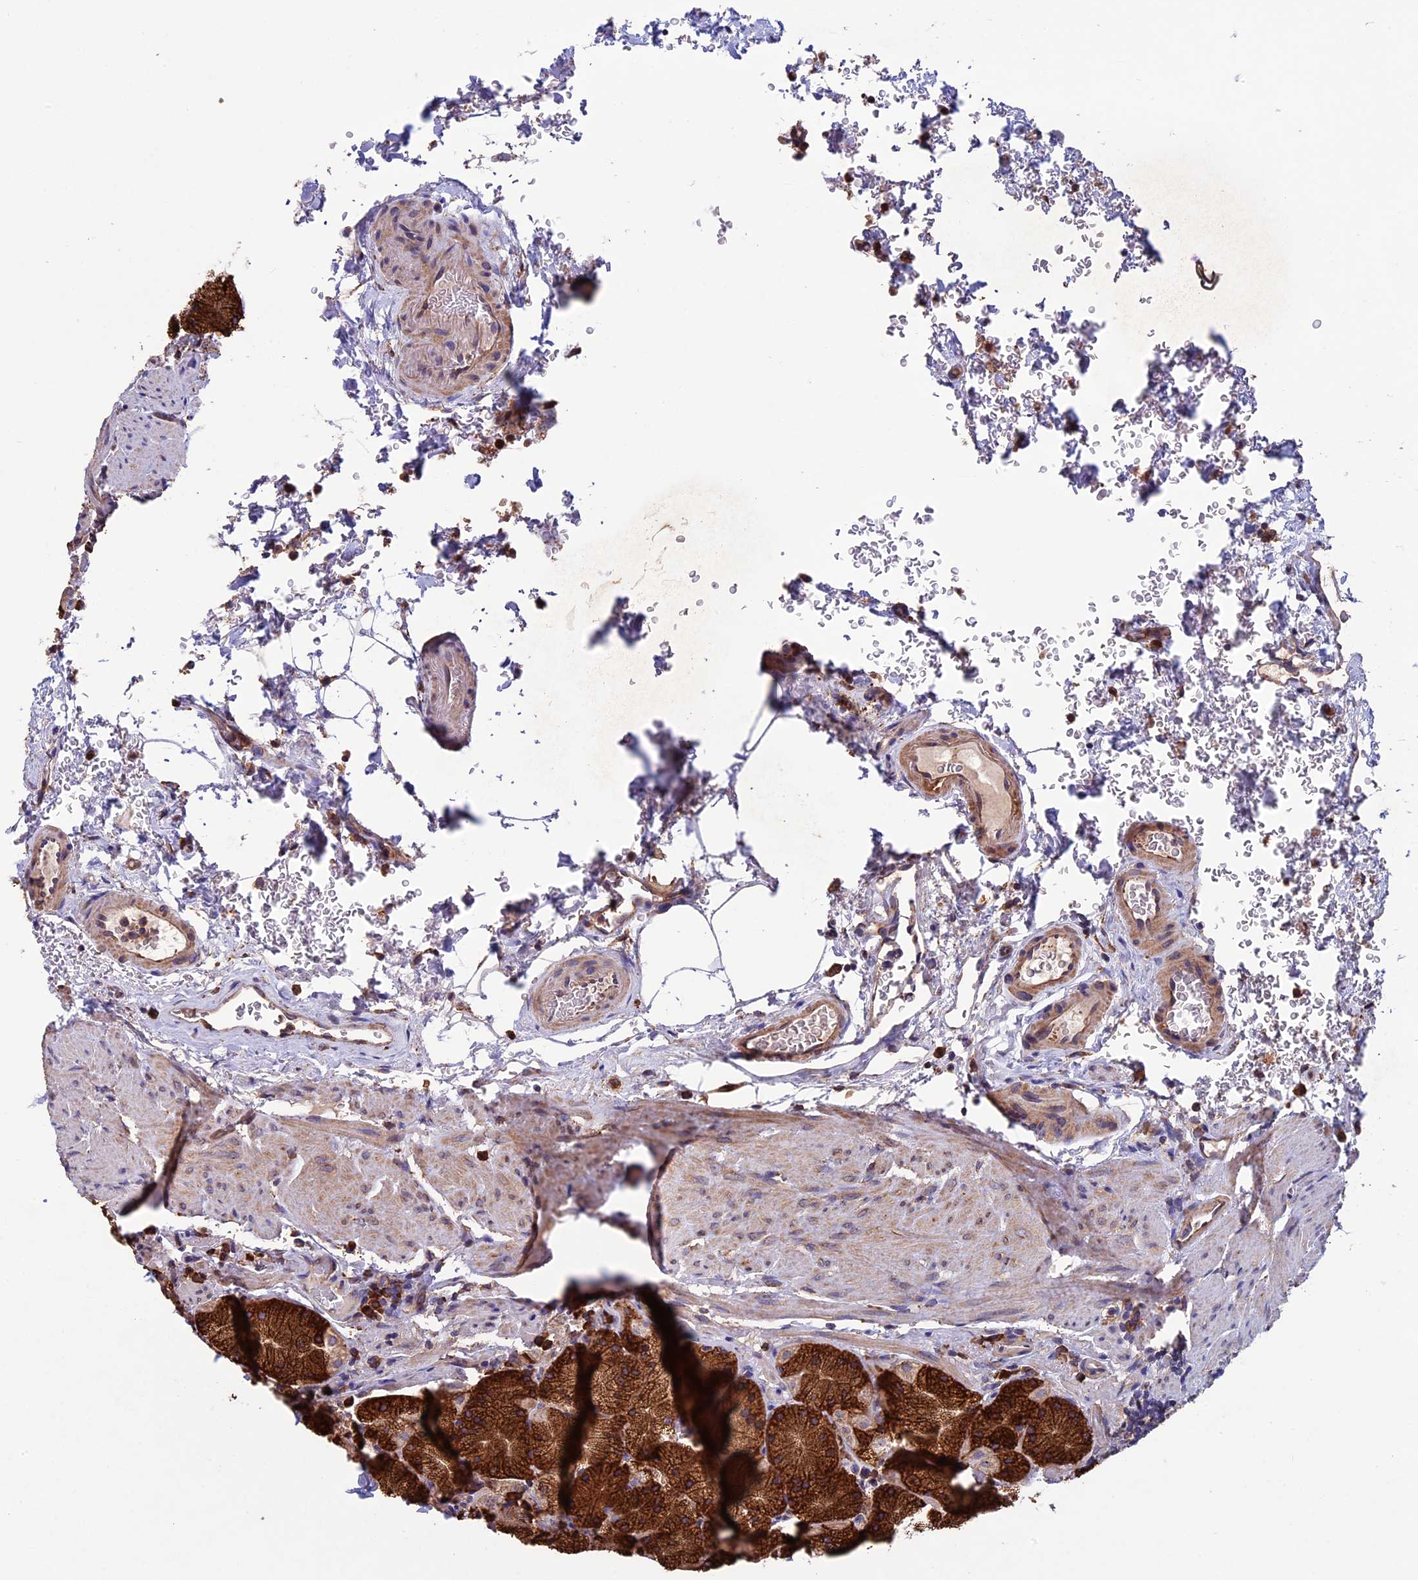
{"staining": {"intensity": "strong", "quantity": "25%-75%", "location": "cytoplasmic/membranous"}, "tissue": "stomach", "cell_type": "Glandular cells", "image_type": "normal", "snomed": [{"axis": "morphology", "description": "Normal tissue, NOS"}, {"axis": "topography", "description": "Stomach, upper"}, {"axis": "topography", "description": "Stomach, lower"}], "caption": "An image of stomach stained for a protein demonstrates strong cytoplasmic/membranous brown staining in glandular cells. The protein of interest is stained brown, and the nuclei are stained in blue (DAB IHC with brightfield microscopy, high magnification).", "gene": "BTBD3", "patient": {"sex": "male", "age": 80}}